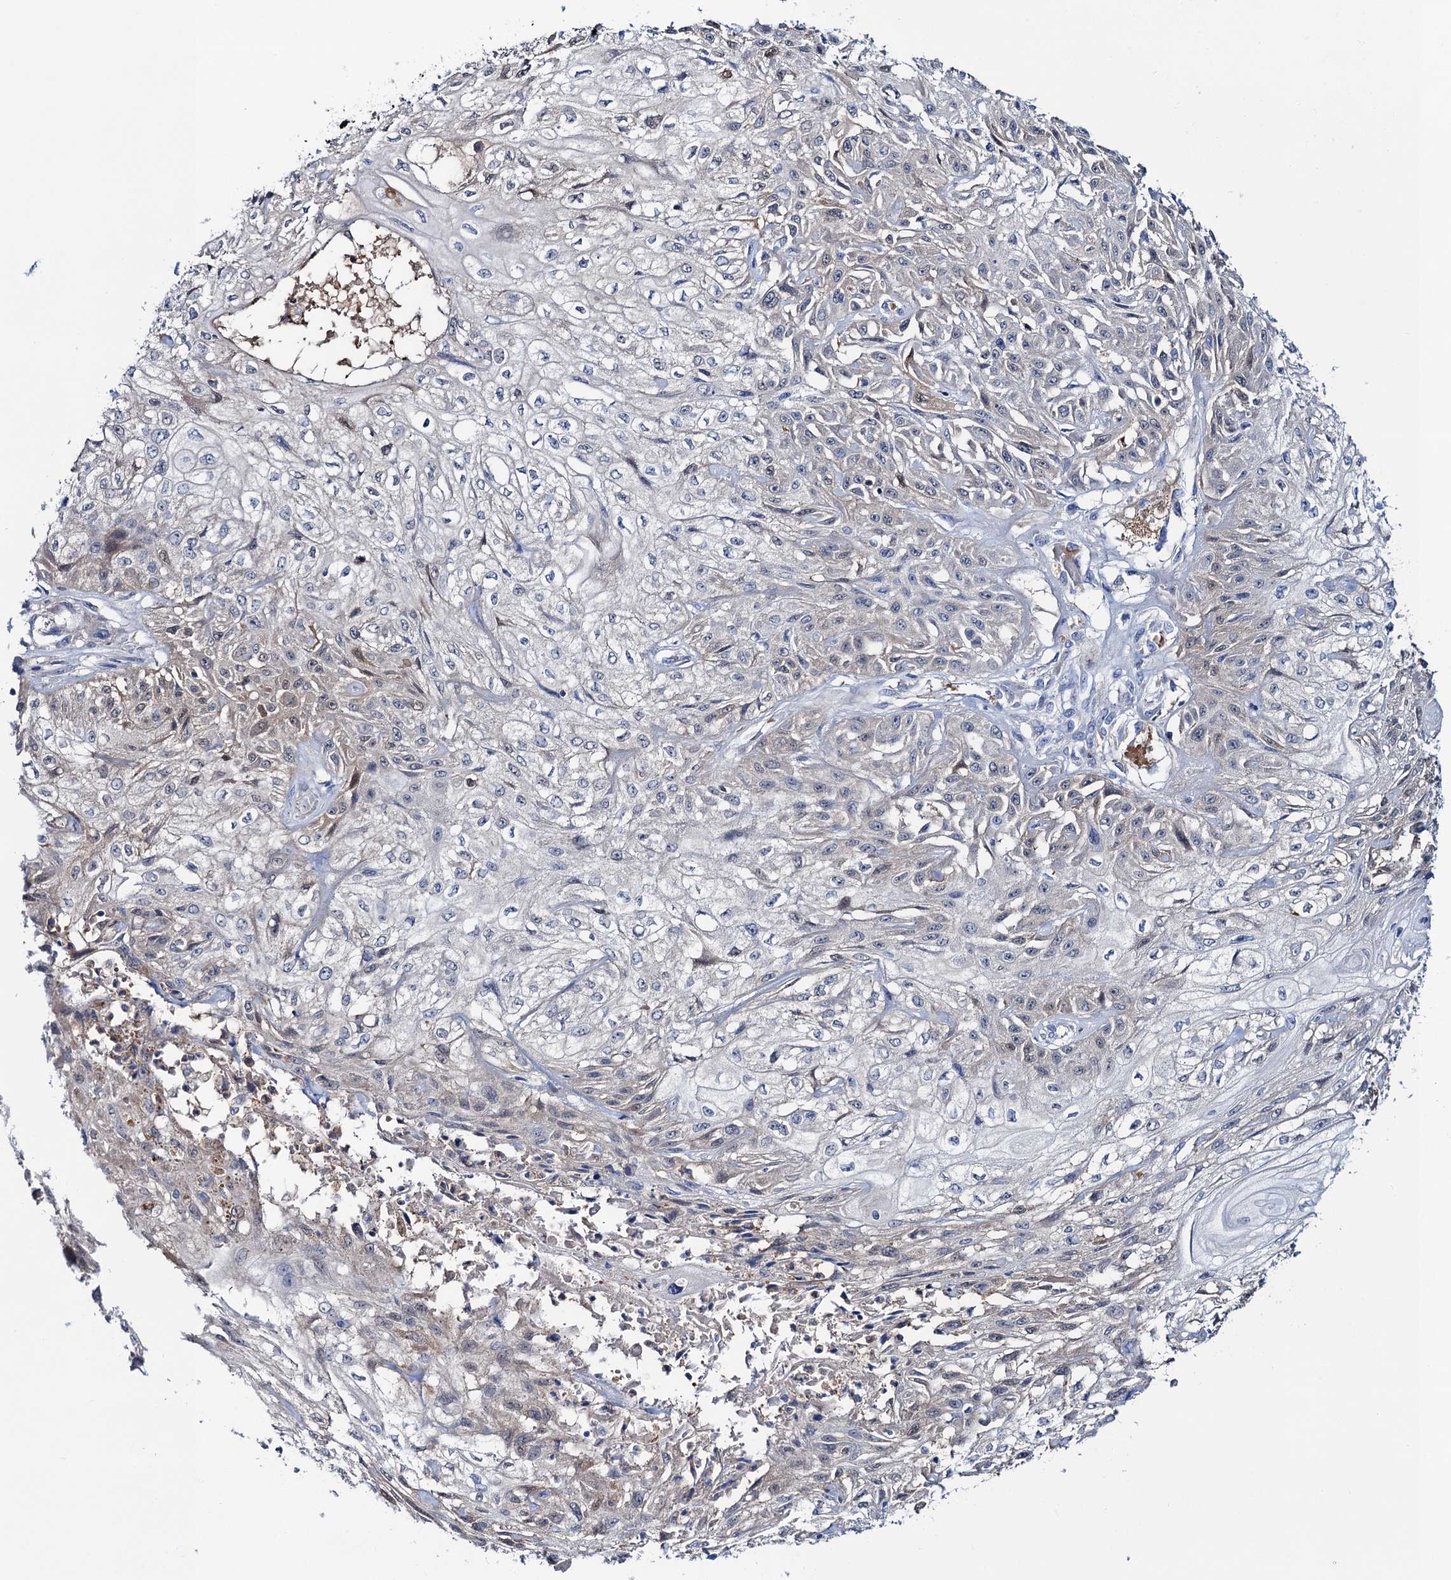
{"staining": {"intensity": "weak", "quantity": "<25%", "location": "cytoplasmic/membranous"}, "tissue": "skin cancer", "cell_type": "Tumor cells", "image_type": "cancer", "snomed": [{"axis": "morphology", "description": "Squamous cell carcinoma, NOS"}, {"axis": "morphology", "description": "Squamous cell carcinoma, metastatic, NOS"}, {"axis": "topography", "description": "Skin"}, {"axis": "topography", "description": "Lymph node"}], "caption": "Tumor cells are negative for brown protein staining in skin cancer. (Brightfield microscopy of DAB (3,3'-diaminobenzidine) IHC at high magnification).", "gene": "FAH", "patient": {"sex": "male", "age": 75}}